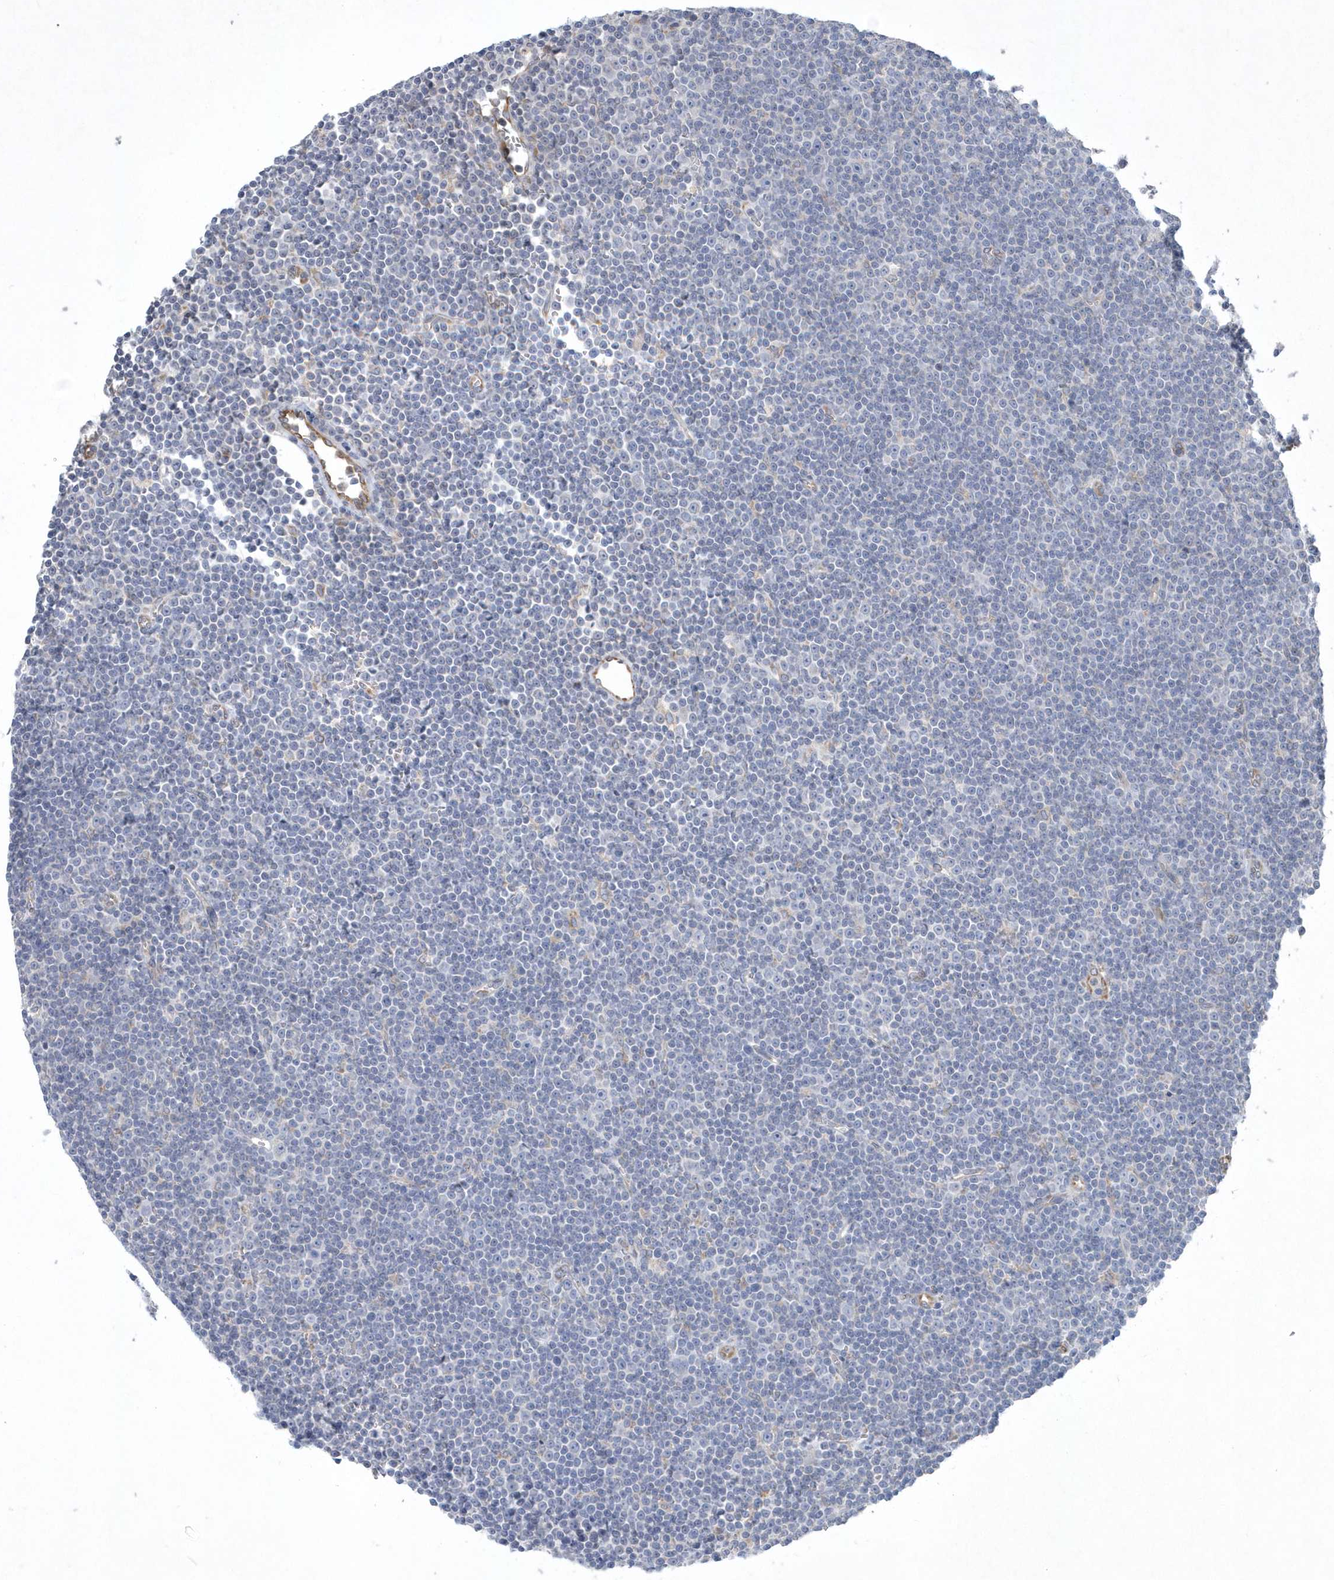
{"staining": {"intensity": "negative", "quantity": "none", "location": "none"}, "tissue": "lymphoma", "cell_type": "Tumor cells", "image_type": "cancer", "snomed": [{"axis": "morphology", "description": "Malignant lymphoma, non-Hodgkin's type, Low grade"}, {"axis": "topography", "description": "Lymph node"}], "caption": "A histopathology image of human lymphoma is negative for staining in tumor cells.", "gene": "DGAT1", "patient": {"sex": "female", "age": 67}}